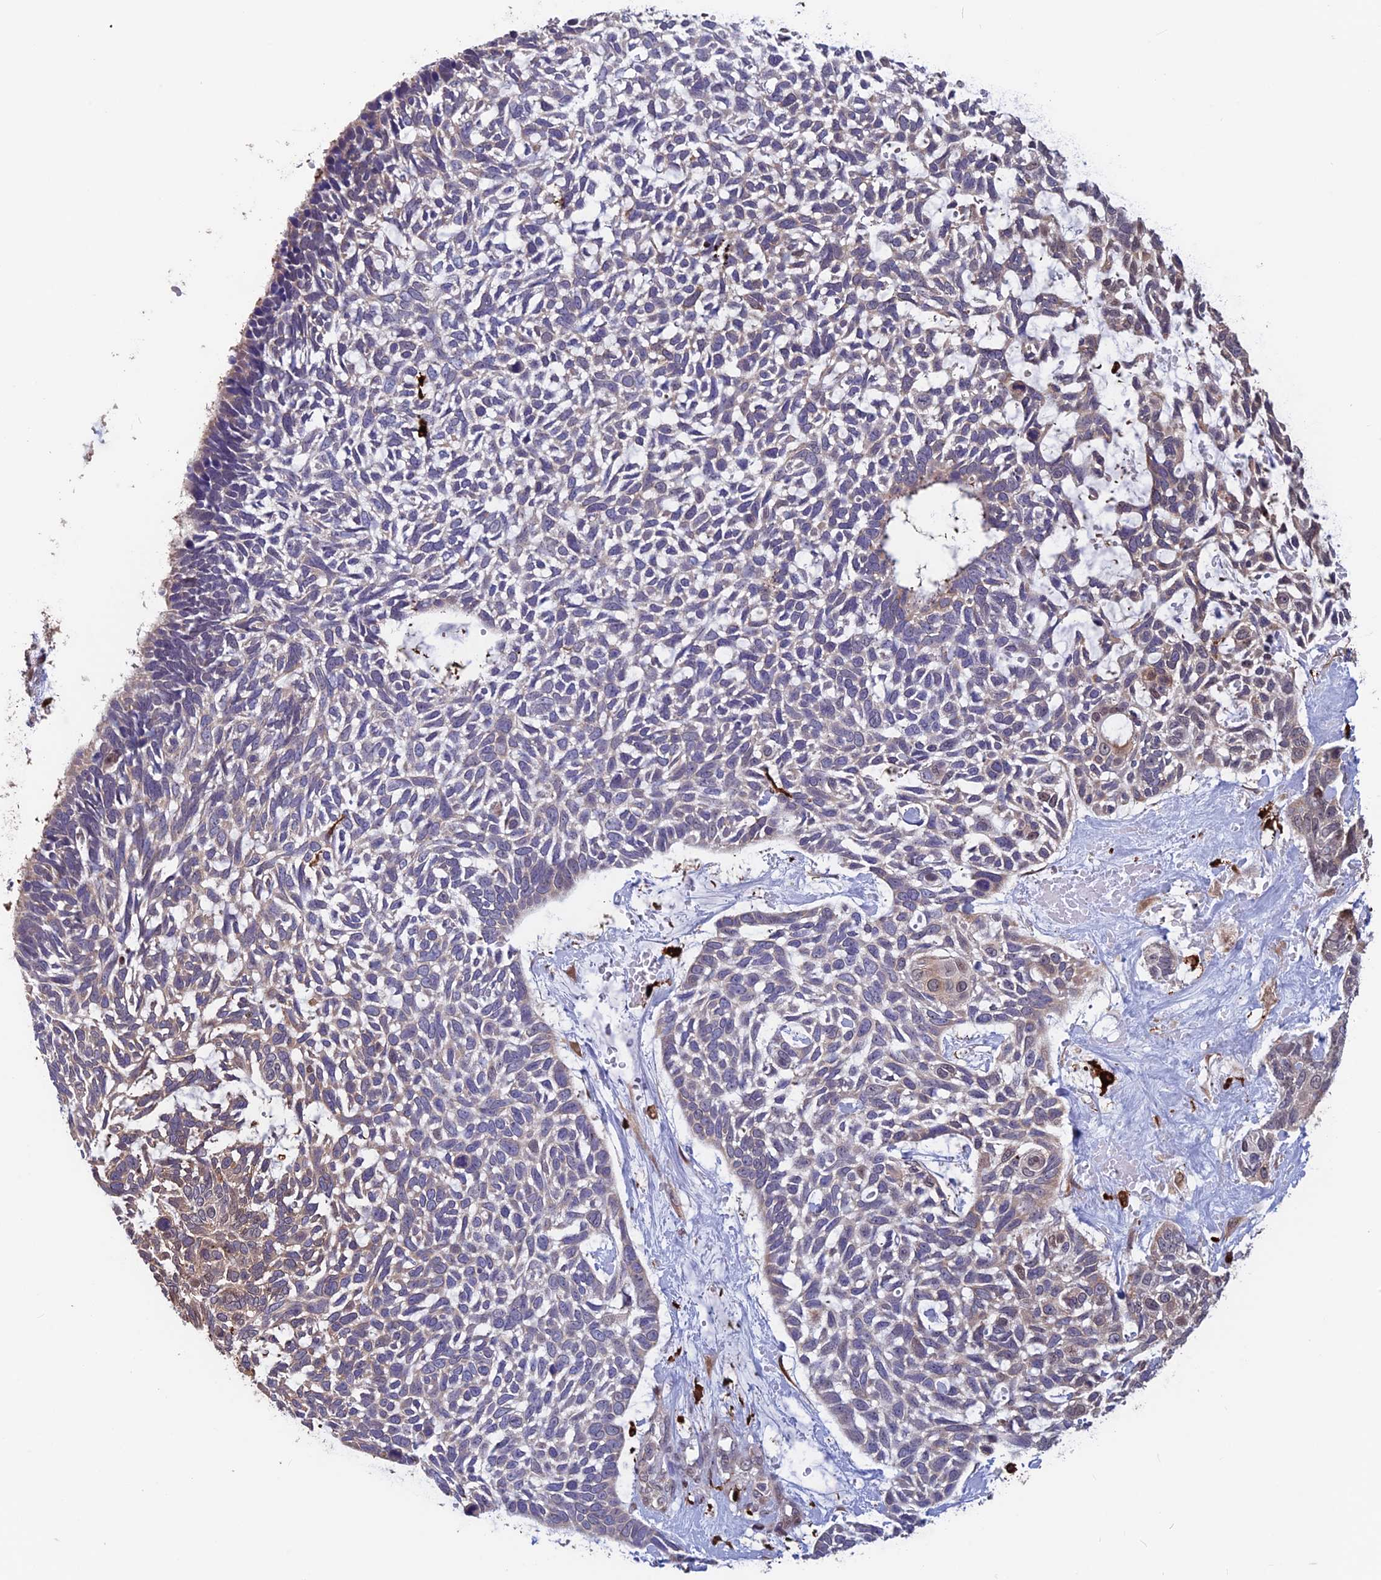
{"staining": {"intensity": "negative", "quantity": "none", "location": "none"}, "tissue": "skin cancer", "cell_type": "Tumor cells", "image_type": "cancer", "snomed": [{"axis": "morphology", "description": "Basal cell carcinoma"}, {"axis": "topography", "description": "Skin"}], "caption": "DAB immunohistochemical staining of skin basal cell carcinoma exhibits no significant positivity in tumor cells.", "gene": "MAST2", "patient": {"sex": "male", "age": 88}}